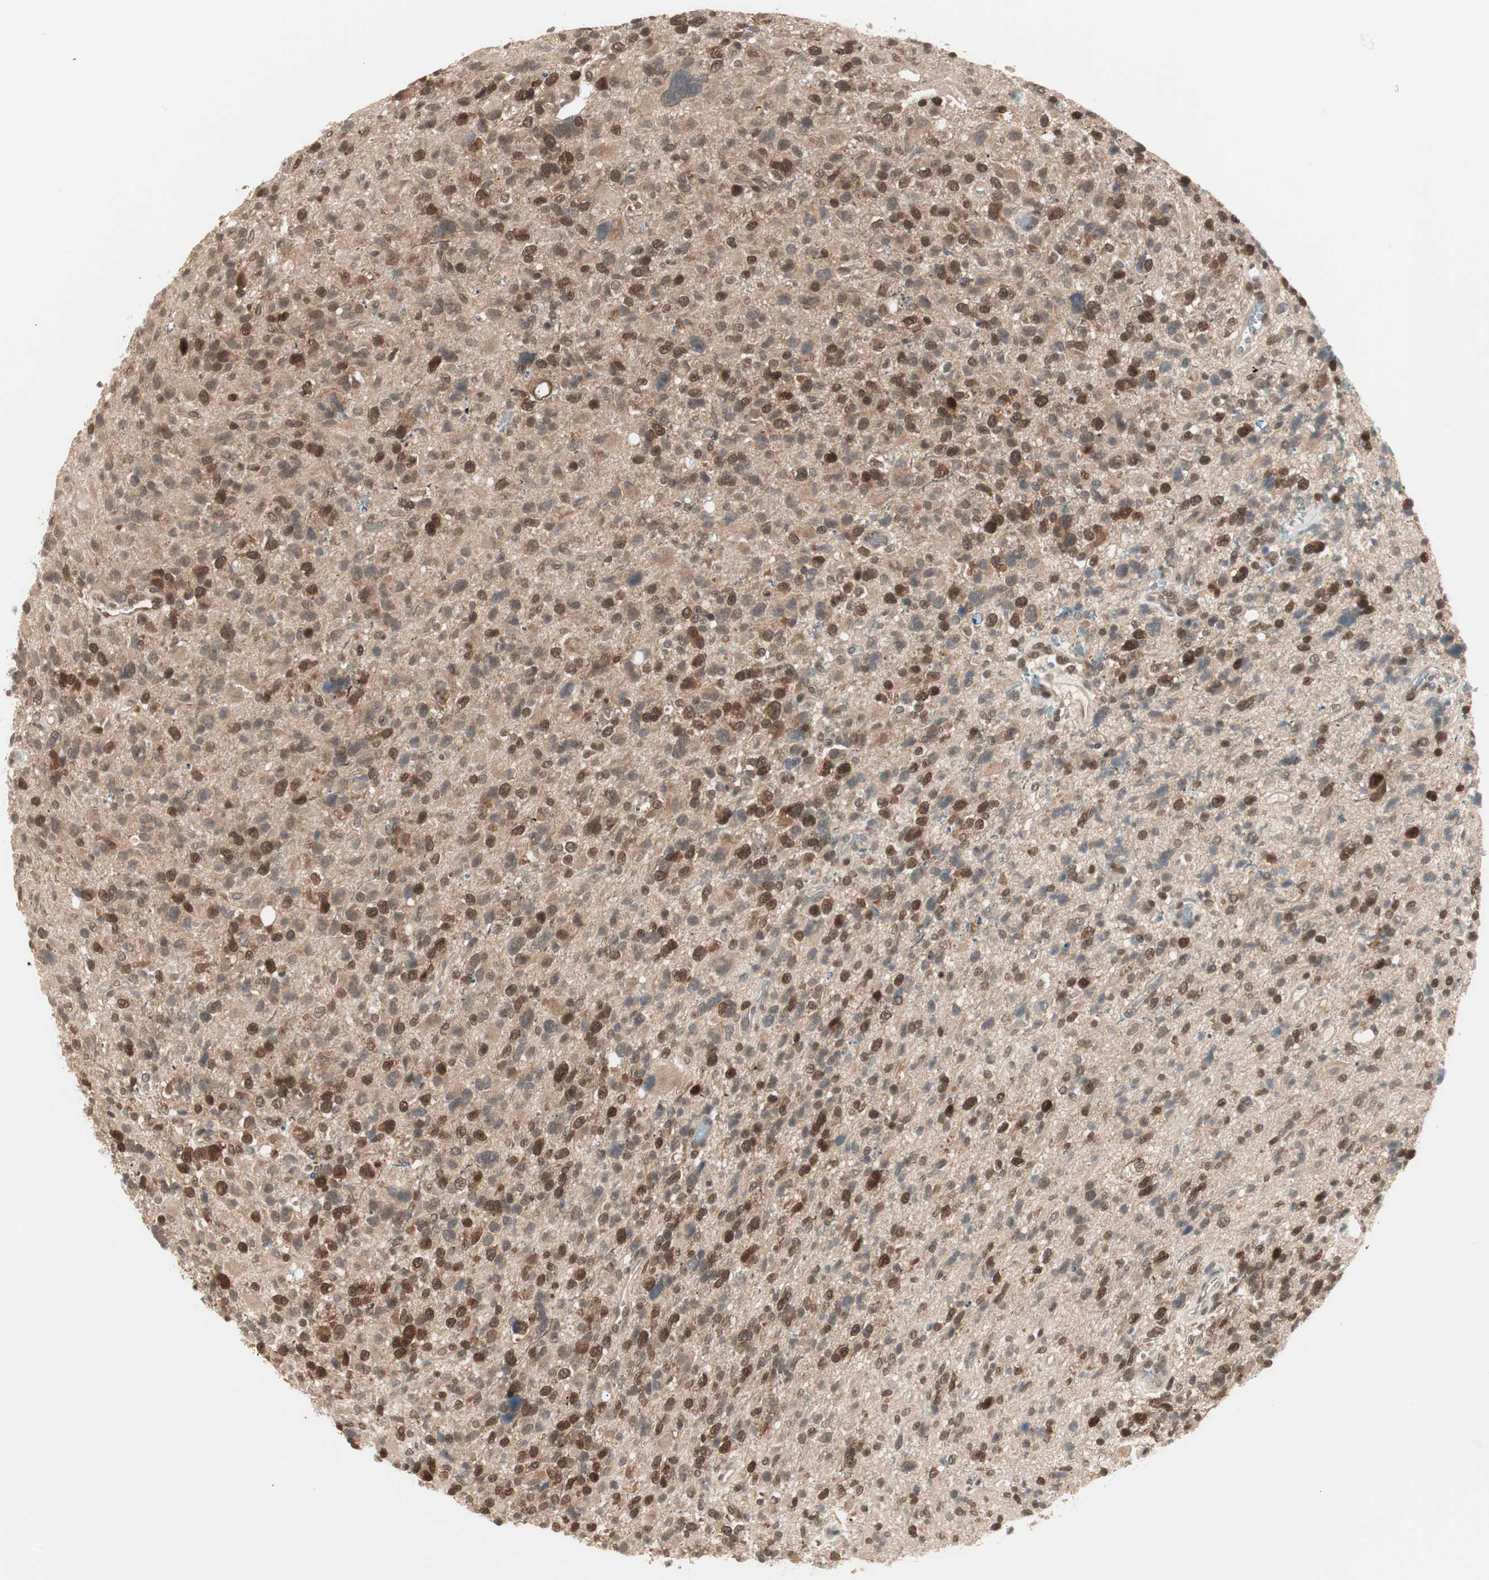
{"staining": {"intensity": "moderate", "quantity": ">75%", "location": "cytoplasmic/membranous,nuclear"}, "tissue": "glioma", "cell_type": "Tumor cells", "image_type": "cancer", "snomed": [{"axis": "morphology", "description": "Glioma, malignant, High grade"}, {"axis": "topography", "description": "Brain"}], "caption": "Immunohistochemical staining of glioma reveals medium levels of moderate cytoplasmic/membranous and nuclear expression in approximately >75% of tumor cells. The protein is shown in brown color, while the nuclei are stained blue.", "gene": "UBE2I", "patient": {"sex": "male", "age": 48}}